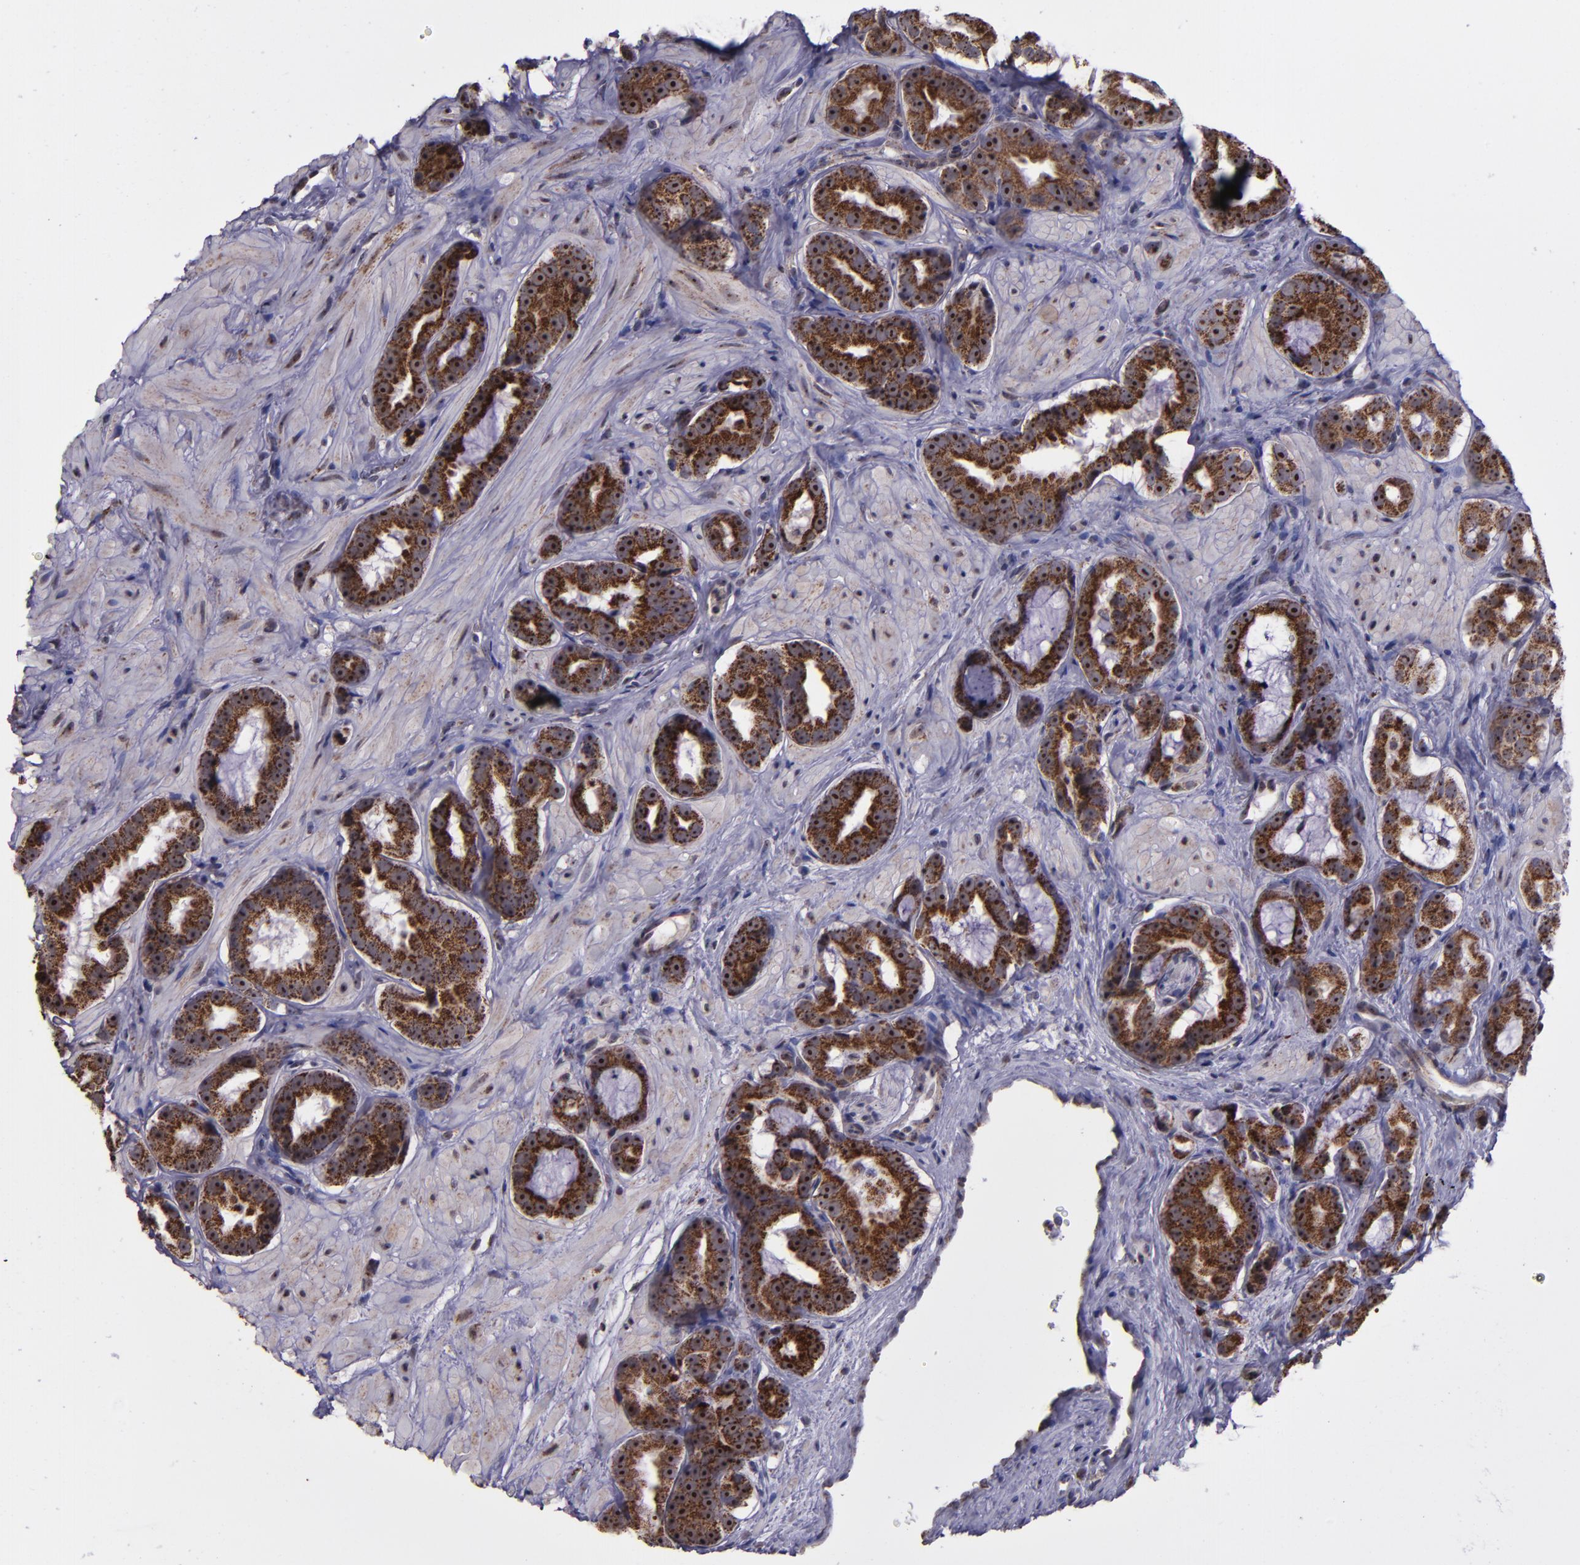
{"staining": {"intensity": "moderate", "quantity": ">75%", "location": "cytoplasmic/membranous,nuclear"}, "tissue": "prostate cancer", "cell_type": "Tumor cells", "image_type": "cancer", "snomed": [{"axis": "morphology", "description": "Adenocarcinoma, Low grade"}, {"axis": "topography", "description": "Prostate"}], "caption": "Human prostate cancer (adenocarcinoma (low-grade)) stained with a protein marker displays moderate staining in tumor cells.", "gene": "LONP1", "patient": {"sex": "male", "age": 59}}